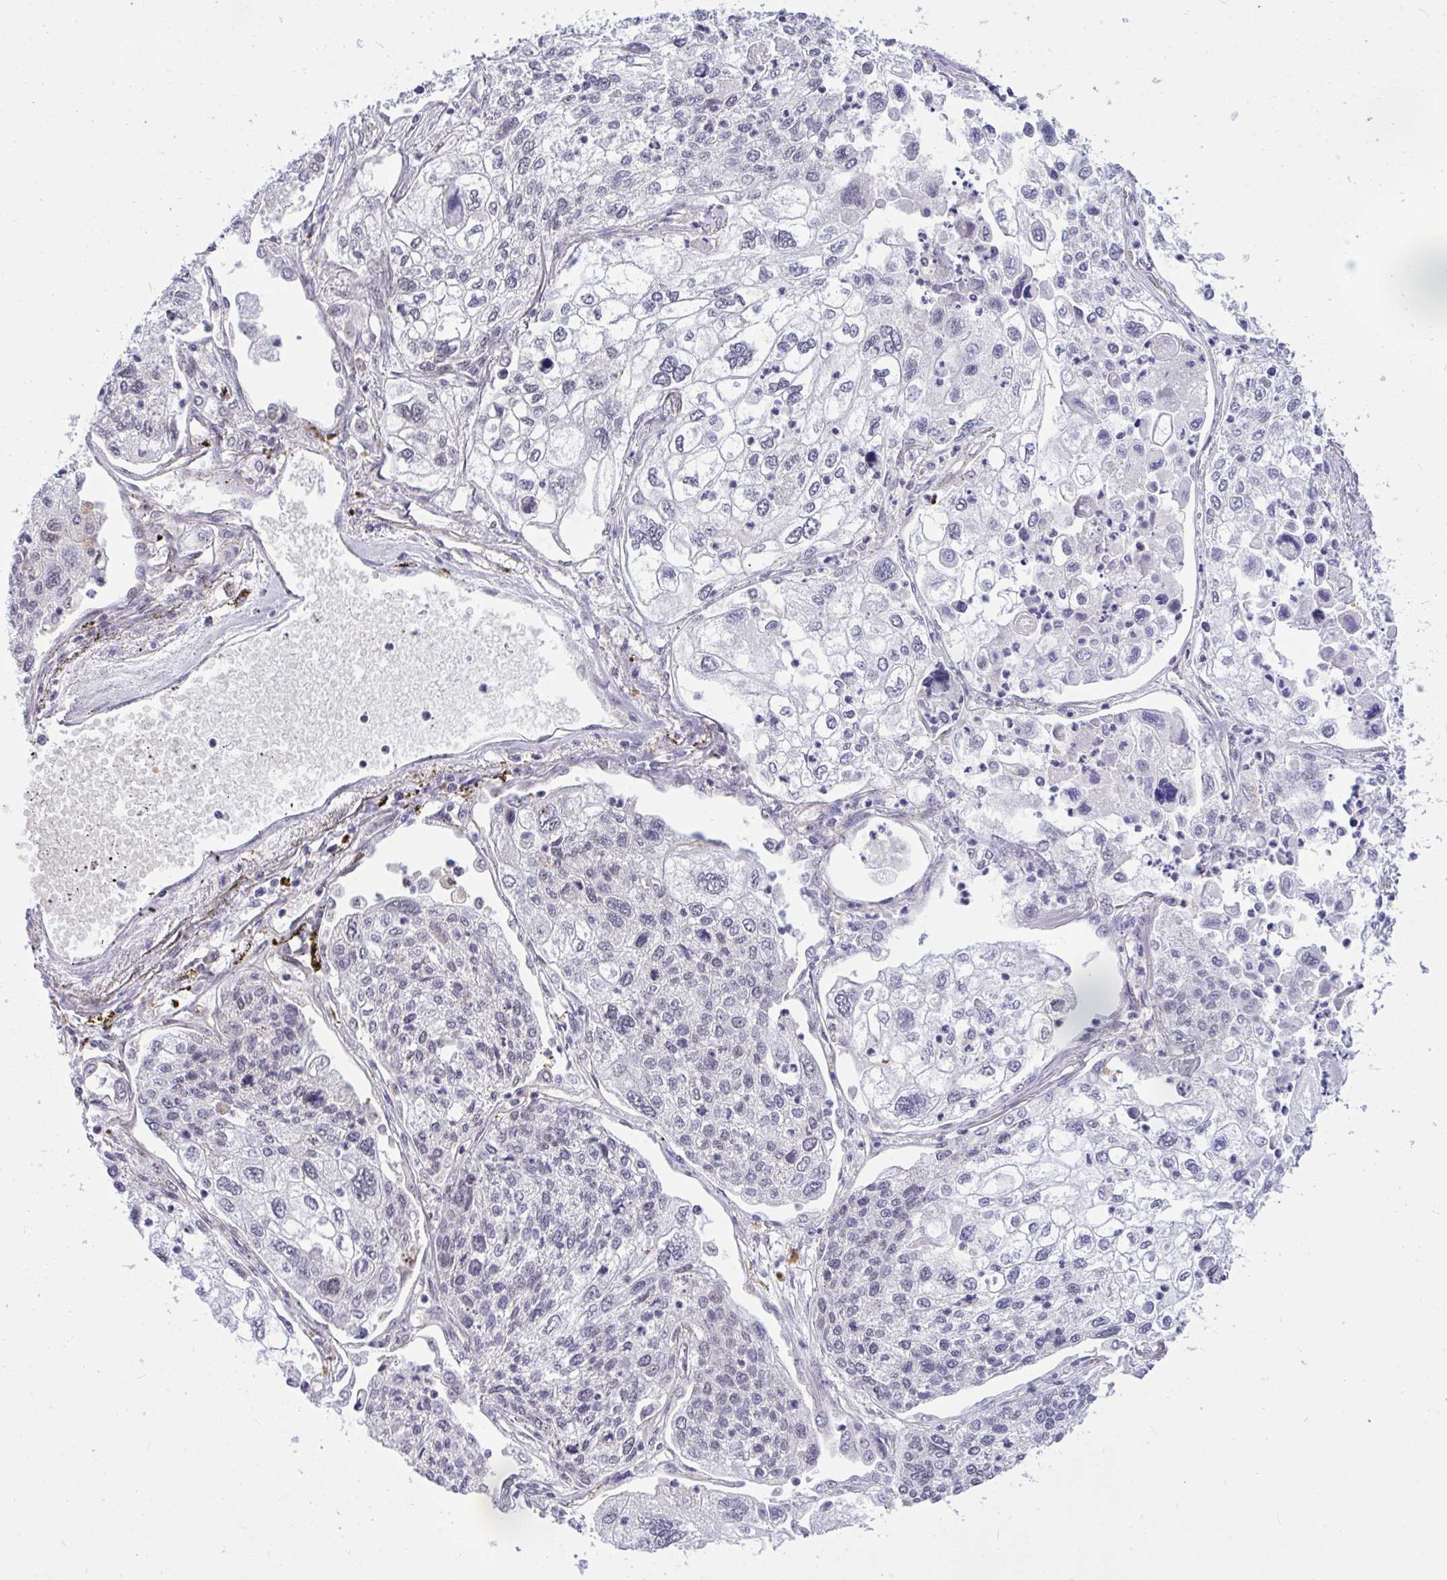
{"staining": {"intensity": "negative", "quantity": "none", "location": "none"}, "tissue": "lung cancer", "cell_type": "Tumor cells", "image_type": "cancer", "snomed": [{"axis": "morphology", "description": "Squamous cell carcinoma, NOS"}, {"axis": "topography", "description": "Lung"}], "caption": "IHC micrograph of neoplastic tissue: human lung cancer (squamous cell carcinoma) stained with DAB (3,3'-diaminobenzidine) shows no significant protein staining in tumor cells.", "gene": "PPP1CA", "patient": {"sex": "male", "age": 74}}